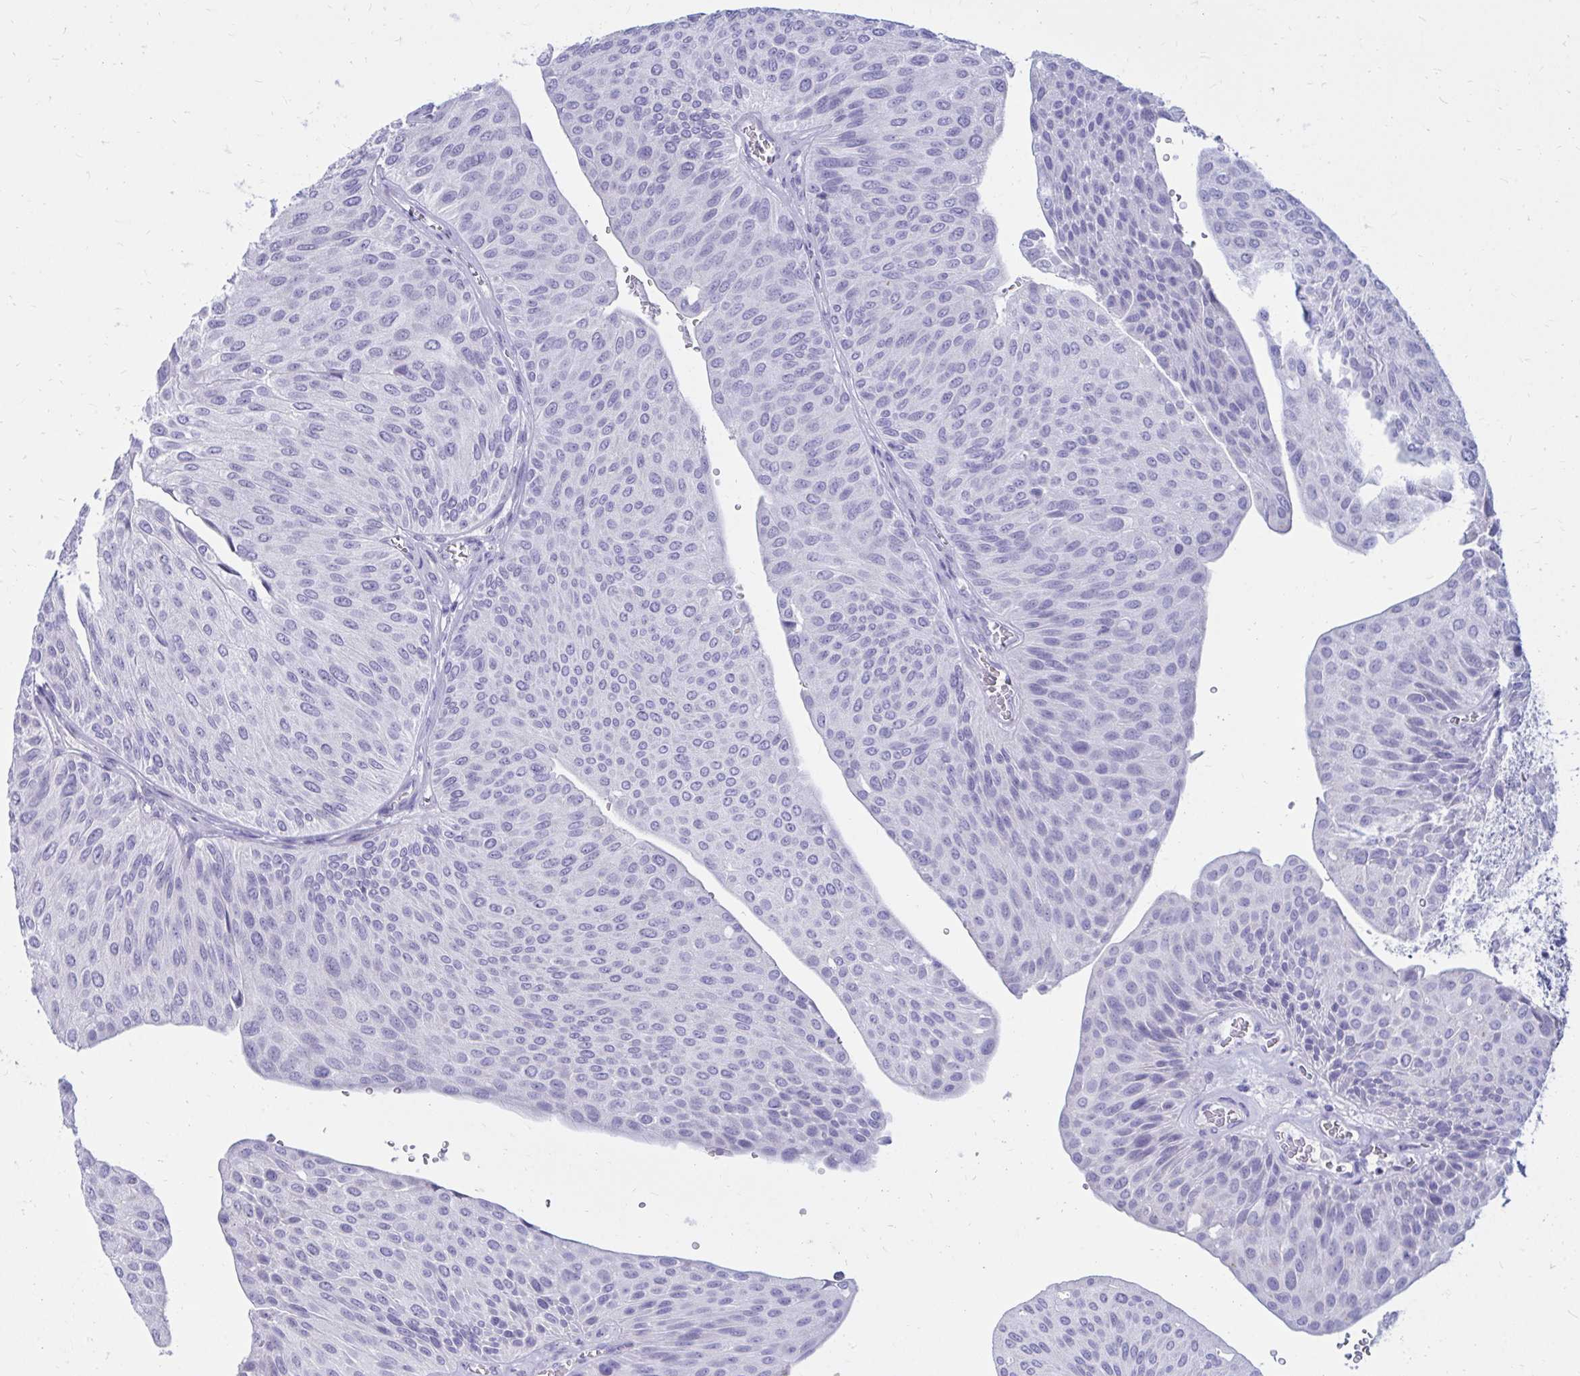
{"staining": {"intensity": "negative", "quantity": "none", "location": "none"}, "tissue": "urothelial cancer", "cell_type": "Tumor cells", "image_type": "cancer", "snomed": [{"axis": "morphology", "description": "Urothelial carcinoma, NOS"}, {"axis": "topography", "description": "Urinary bladder"}], "caption": "Tumor cells show no significant positivity in urothelial cancer. (Stains: DAB (3,3'-diaminobenzidine) IHC with hematoxylin counter stain, Microscopy: brightfield microscopy at high magnification).", "gene": "NANOGNB", "patient": {"sex": "male", "age": 67}}